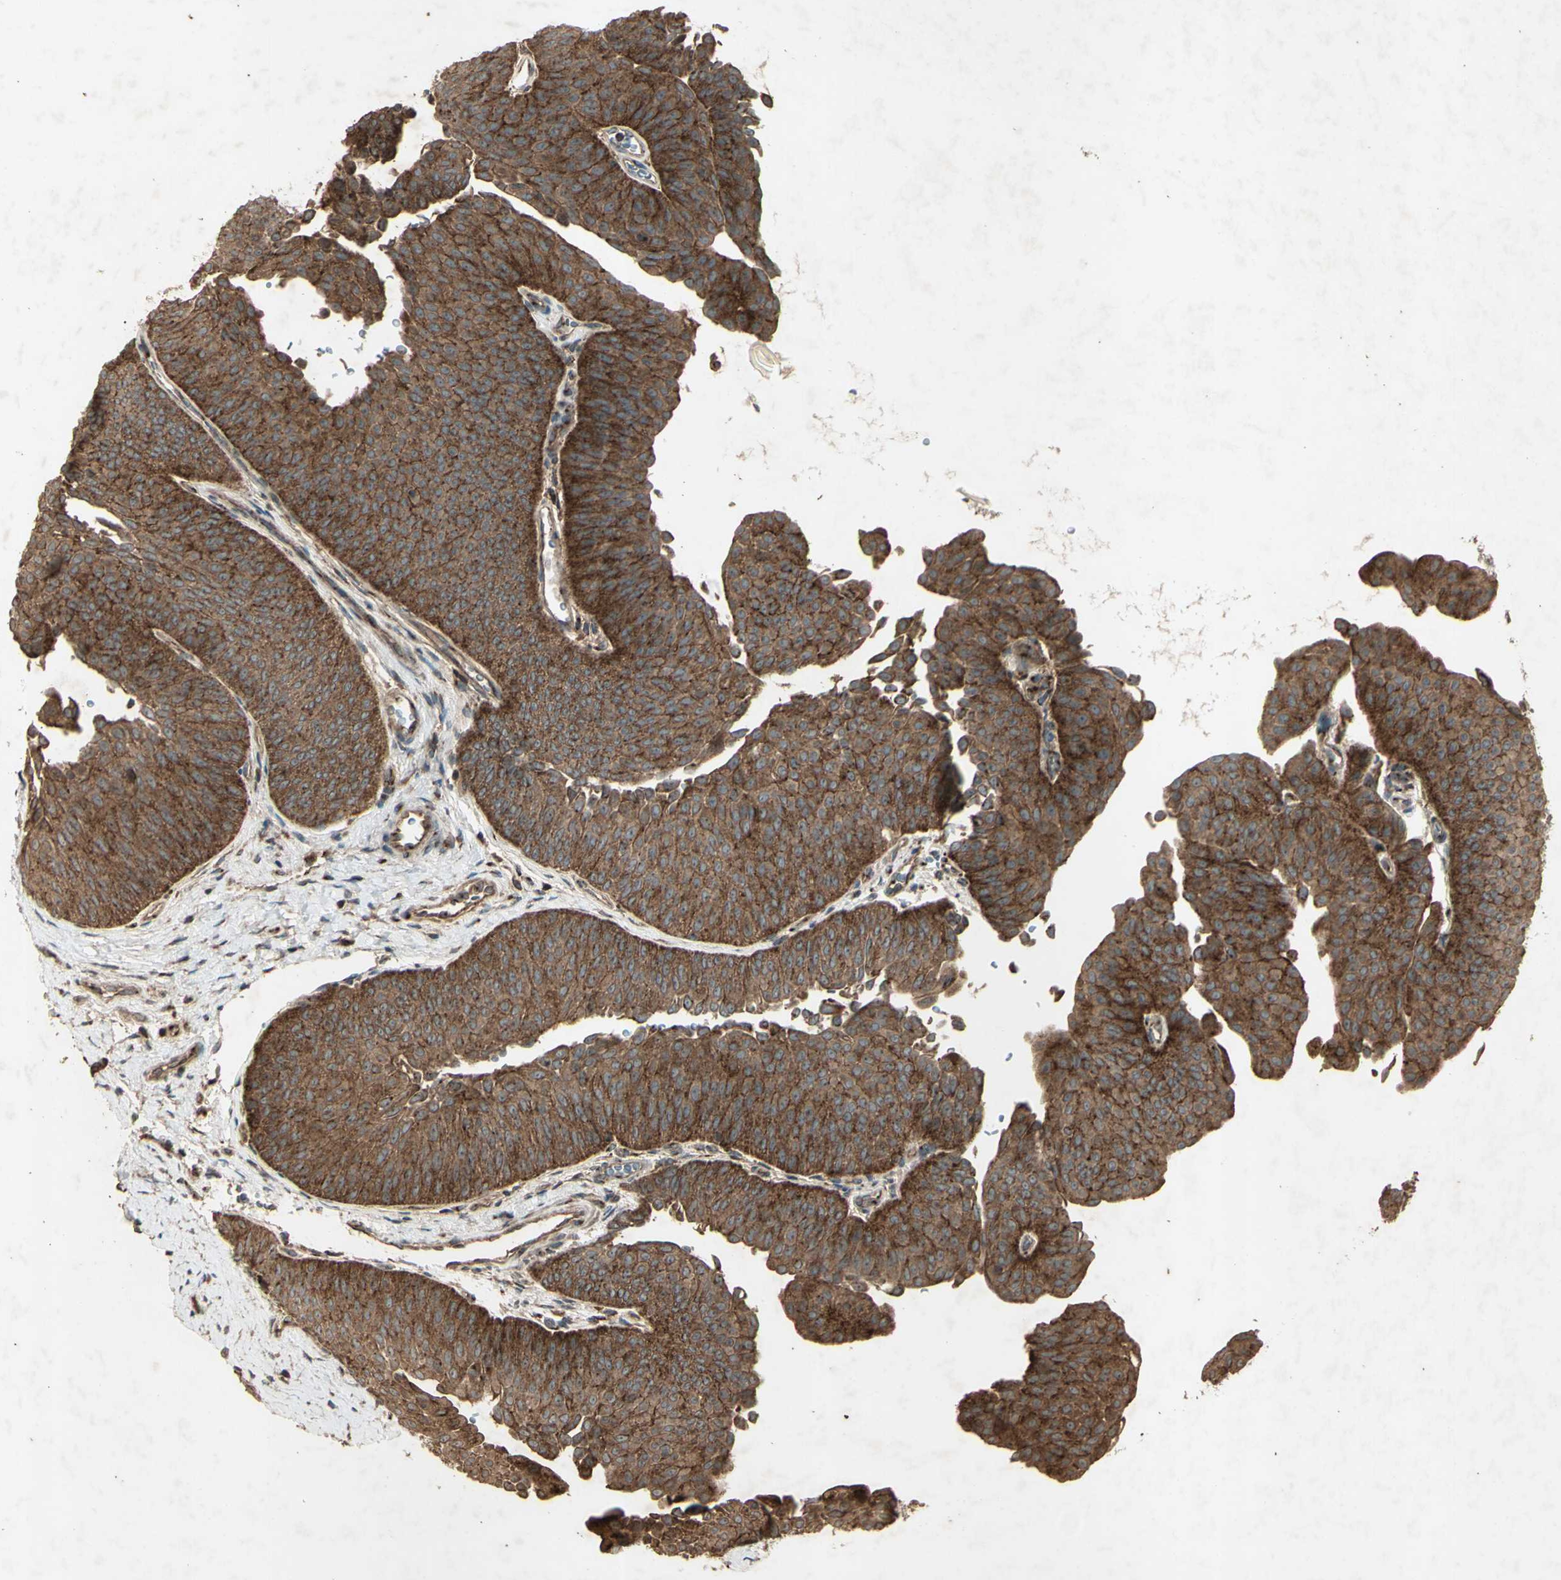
{"staining": {"intensity": "strong", "quantity": ">75%", "location": "cytoplasmic/membranous"}, "tissue": "urothelial cancer", "cell_type": "Tumor cells", "image_type": "cancer", "snomed": [{"axis": "morphology", "description": "Urothelial carcinoma, Low grade"}, {"axis": "topography", "description": "Urinary bladder"}], "caption": "Protein expression by IHC shows strong cytoplasmic/membranous staining in approximately >75% of tumor cells in low-grade urothelial carcinoma.", "gene": "AP1G1", "patient": {"sex": "female", "age": 60}}